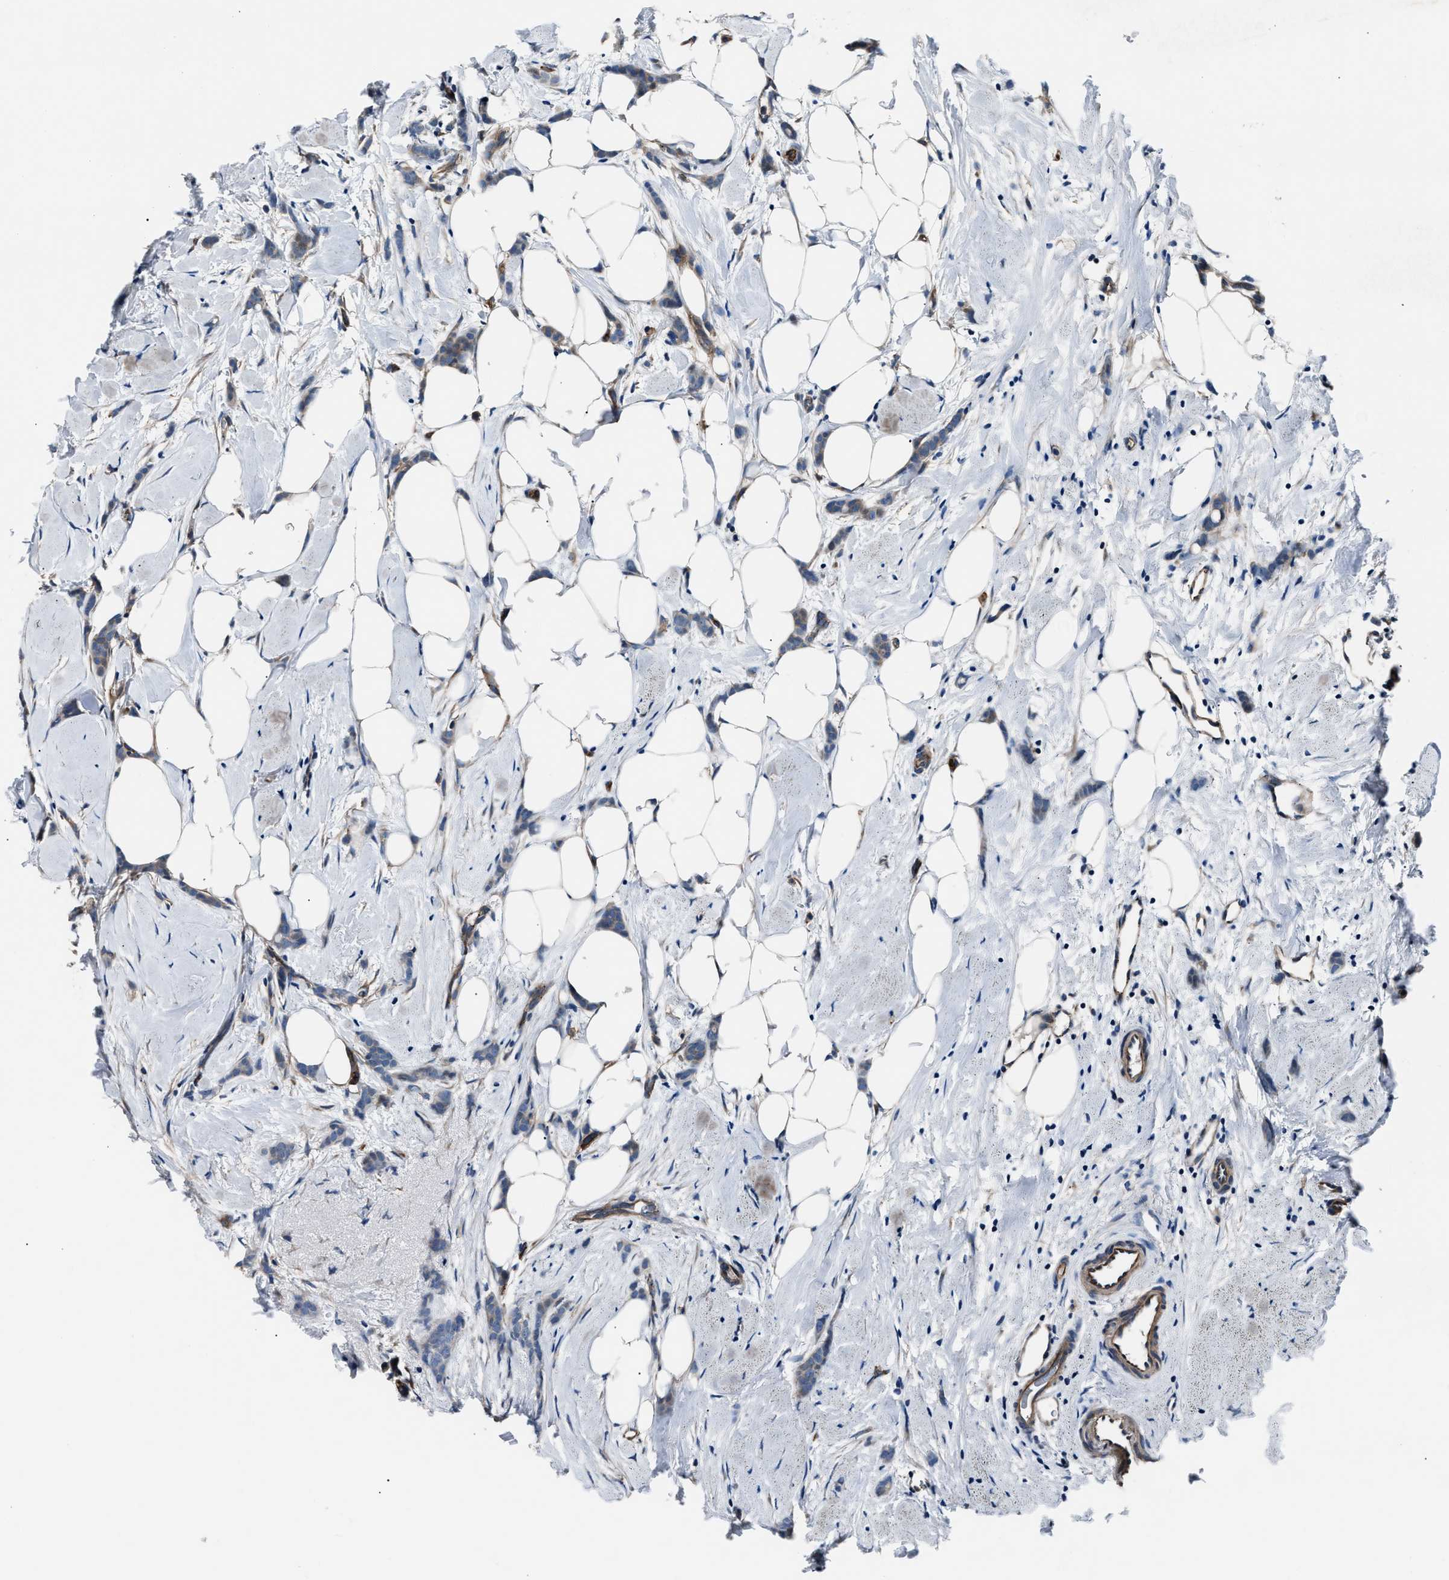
{"staining": {"intensity": "weak", "quantity": ">75%", "location": "cytoplasmic/membranous"}, "tissue": "breast cancer", "cell_type": "Tumor cells", "image_type": "cancer", "snomed": [{"axis": "morphology", "description": "Lobular carcinoma, in situ"}, {"axis": "morphology", "description": "Lobular carcinoma"}, {"axis": "topography", "description": "Breast"}], "caption": "Immunohistochemistry (DAB (3,3'-diaminobenzidine)) staining of human breast lobular carcinoma exhibits weak cytoplasmic/membranous protein positivity in approximately >75% of tumor cells.", "gene": "MPDZ", "patient": {"sex": "female", "age": 41}}